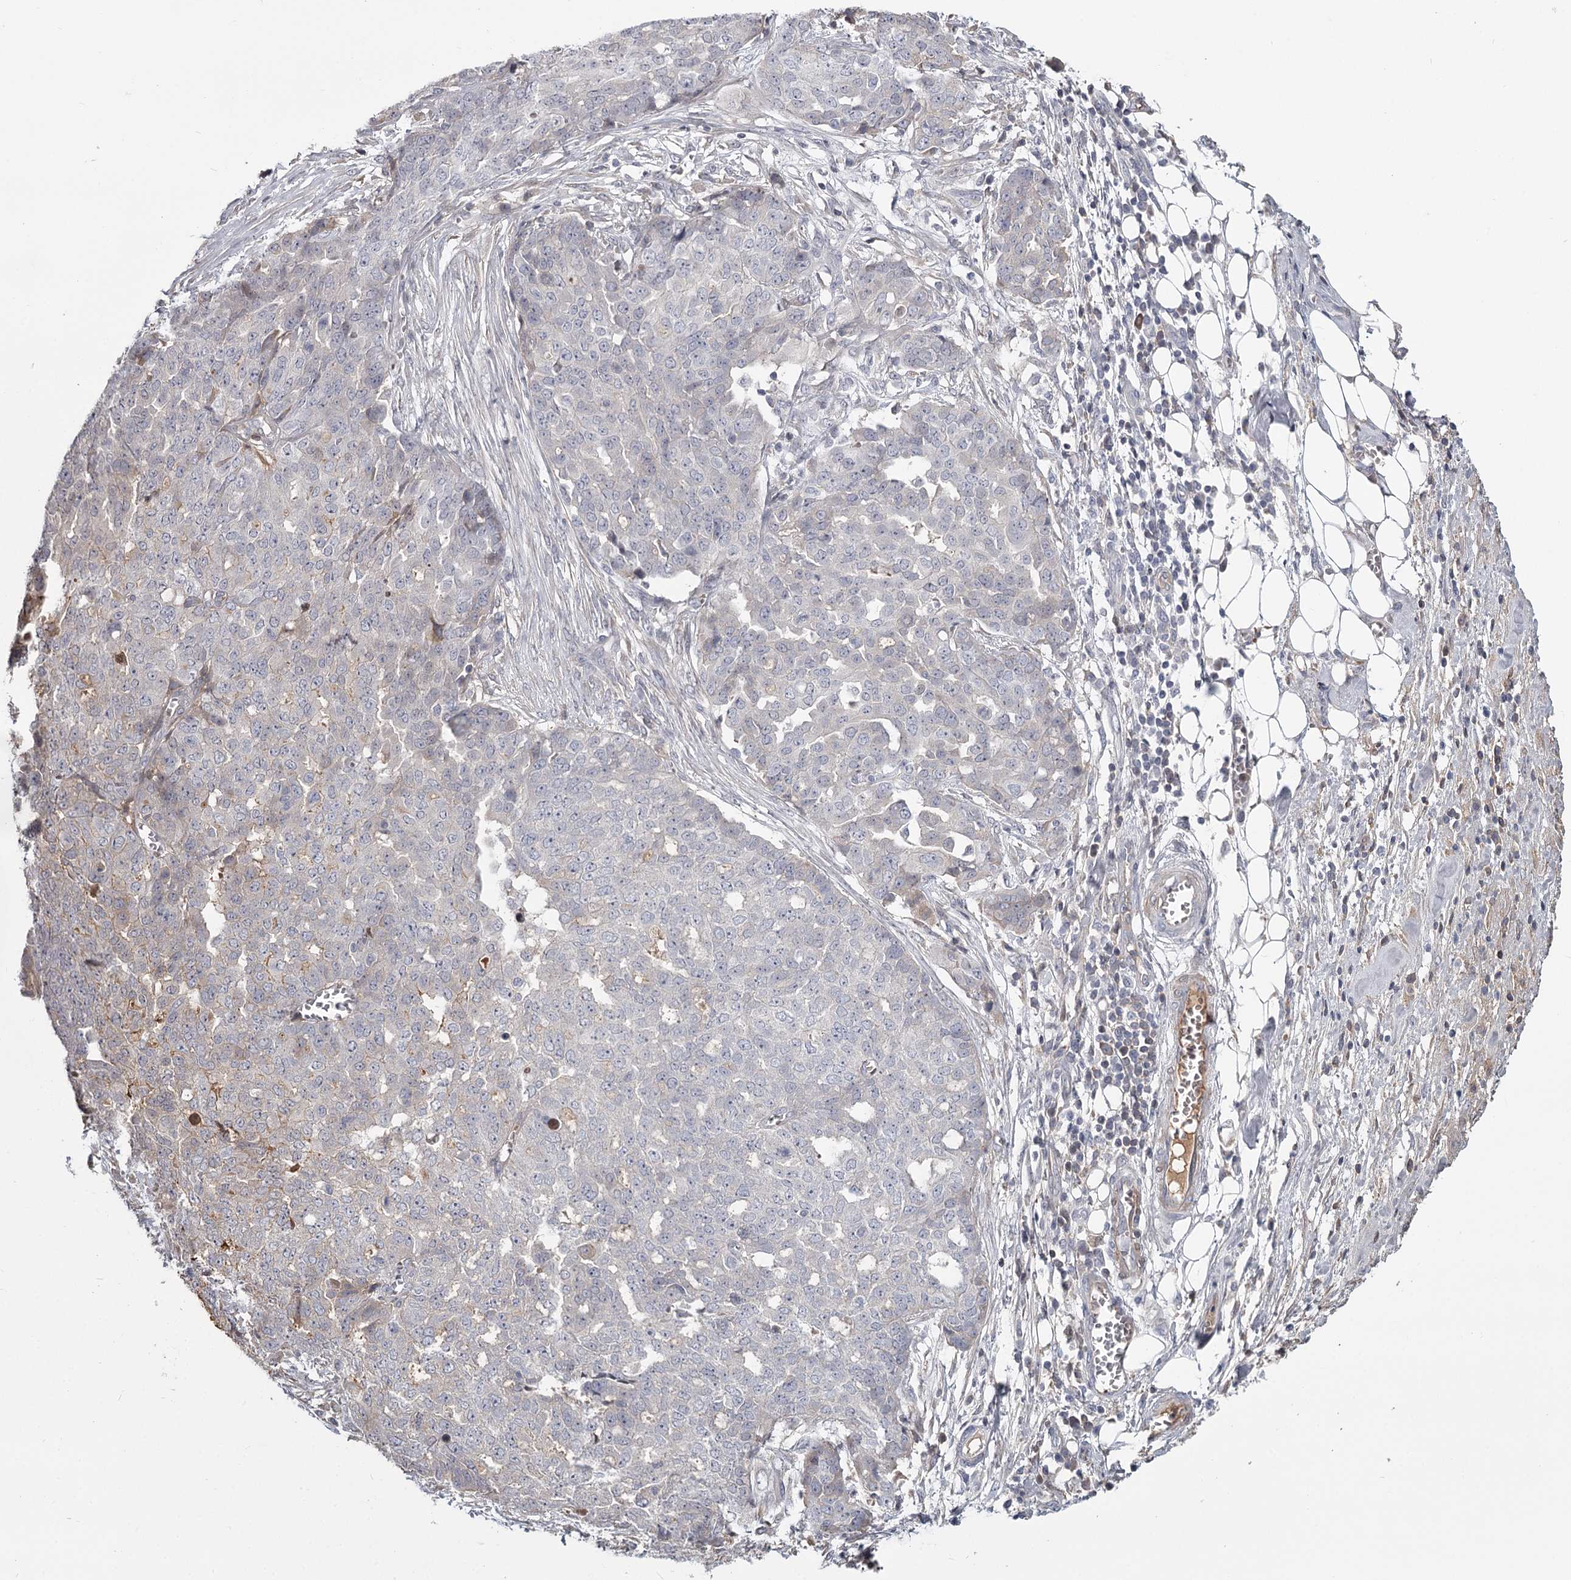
{"staining": {"intensity": "negative", "quantity": "none", "location": "none"}, "tissue": "ovarian cancer", "cell_type": "Tumor cells", "image_type": "cancer", "snomed": [{"axis": "morphology", "description": "Cystadenocarcinoma, serous, NOS"}, {"axis": "topography", "description": "Soft tissue"}, {"axis": "topography", "description": "Ovary"}], "caption": "A histopathology image of human serous cystadenocarcinoma (ovarian) is negative for staining in tumor cells.", "gene": "DHRS9", "patient": {"sex": "female", "age": 57}}